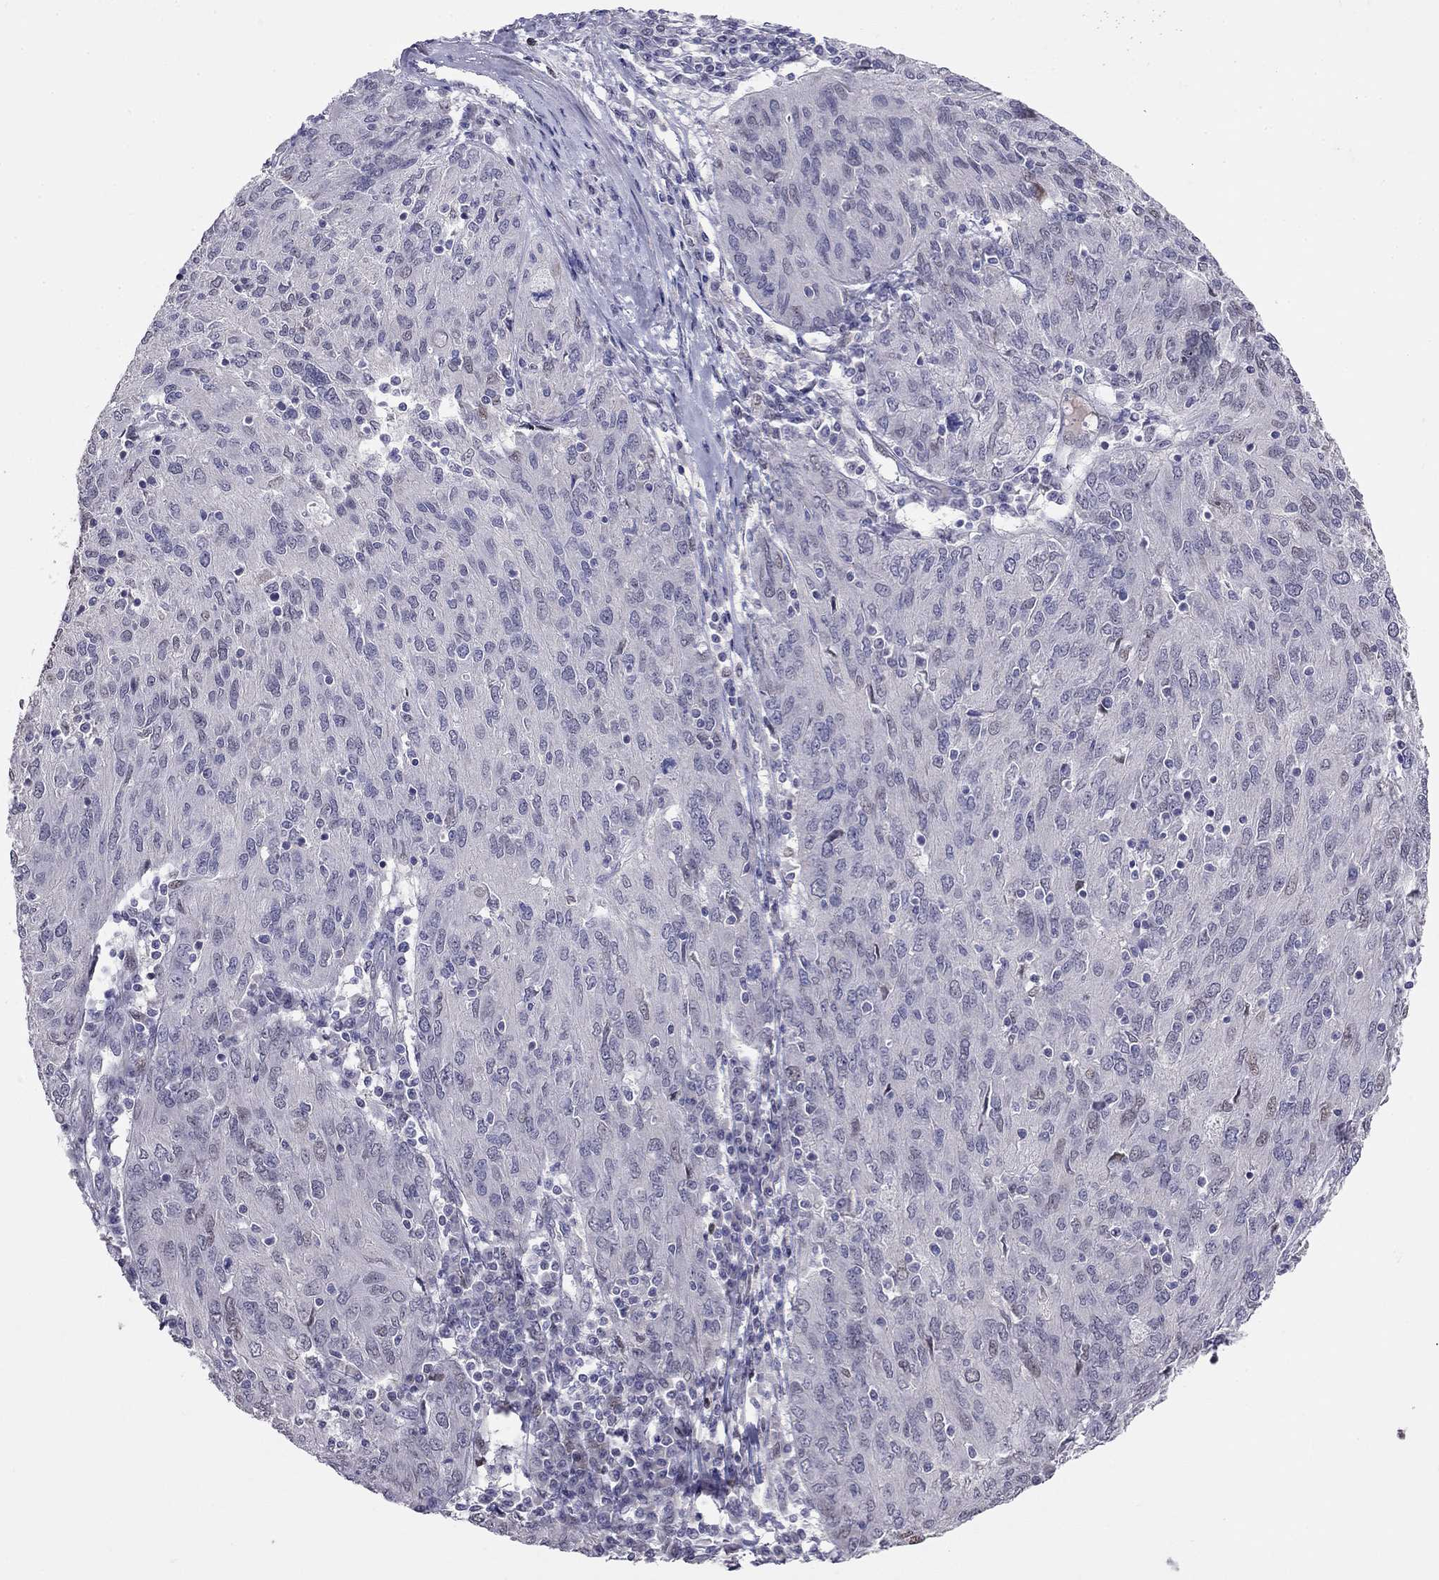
{"staining": {"intensity": "negative", "quantity": "none", "location": "none"}, "tissue": "ovarian cancer", "cell_type": "Tumor cells", "image_type": "cancer", "snomed": [{"axis": "morphology", "description": "Carcinoma, endometroid"}, {"axis": "topography", "description": "Ovary"}], "caption": "Ovarian endometroid carcinoma was stained to show a protein in brown. There is no significant positivity in tumor cells.", "gene": "LRRC39", "patient": {"sex": "female", "age": 50}}